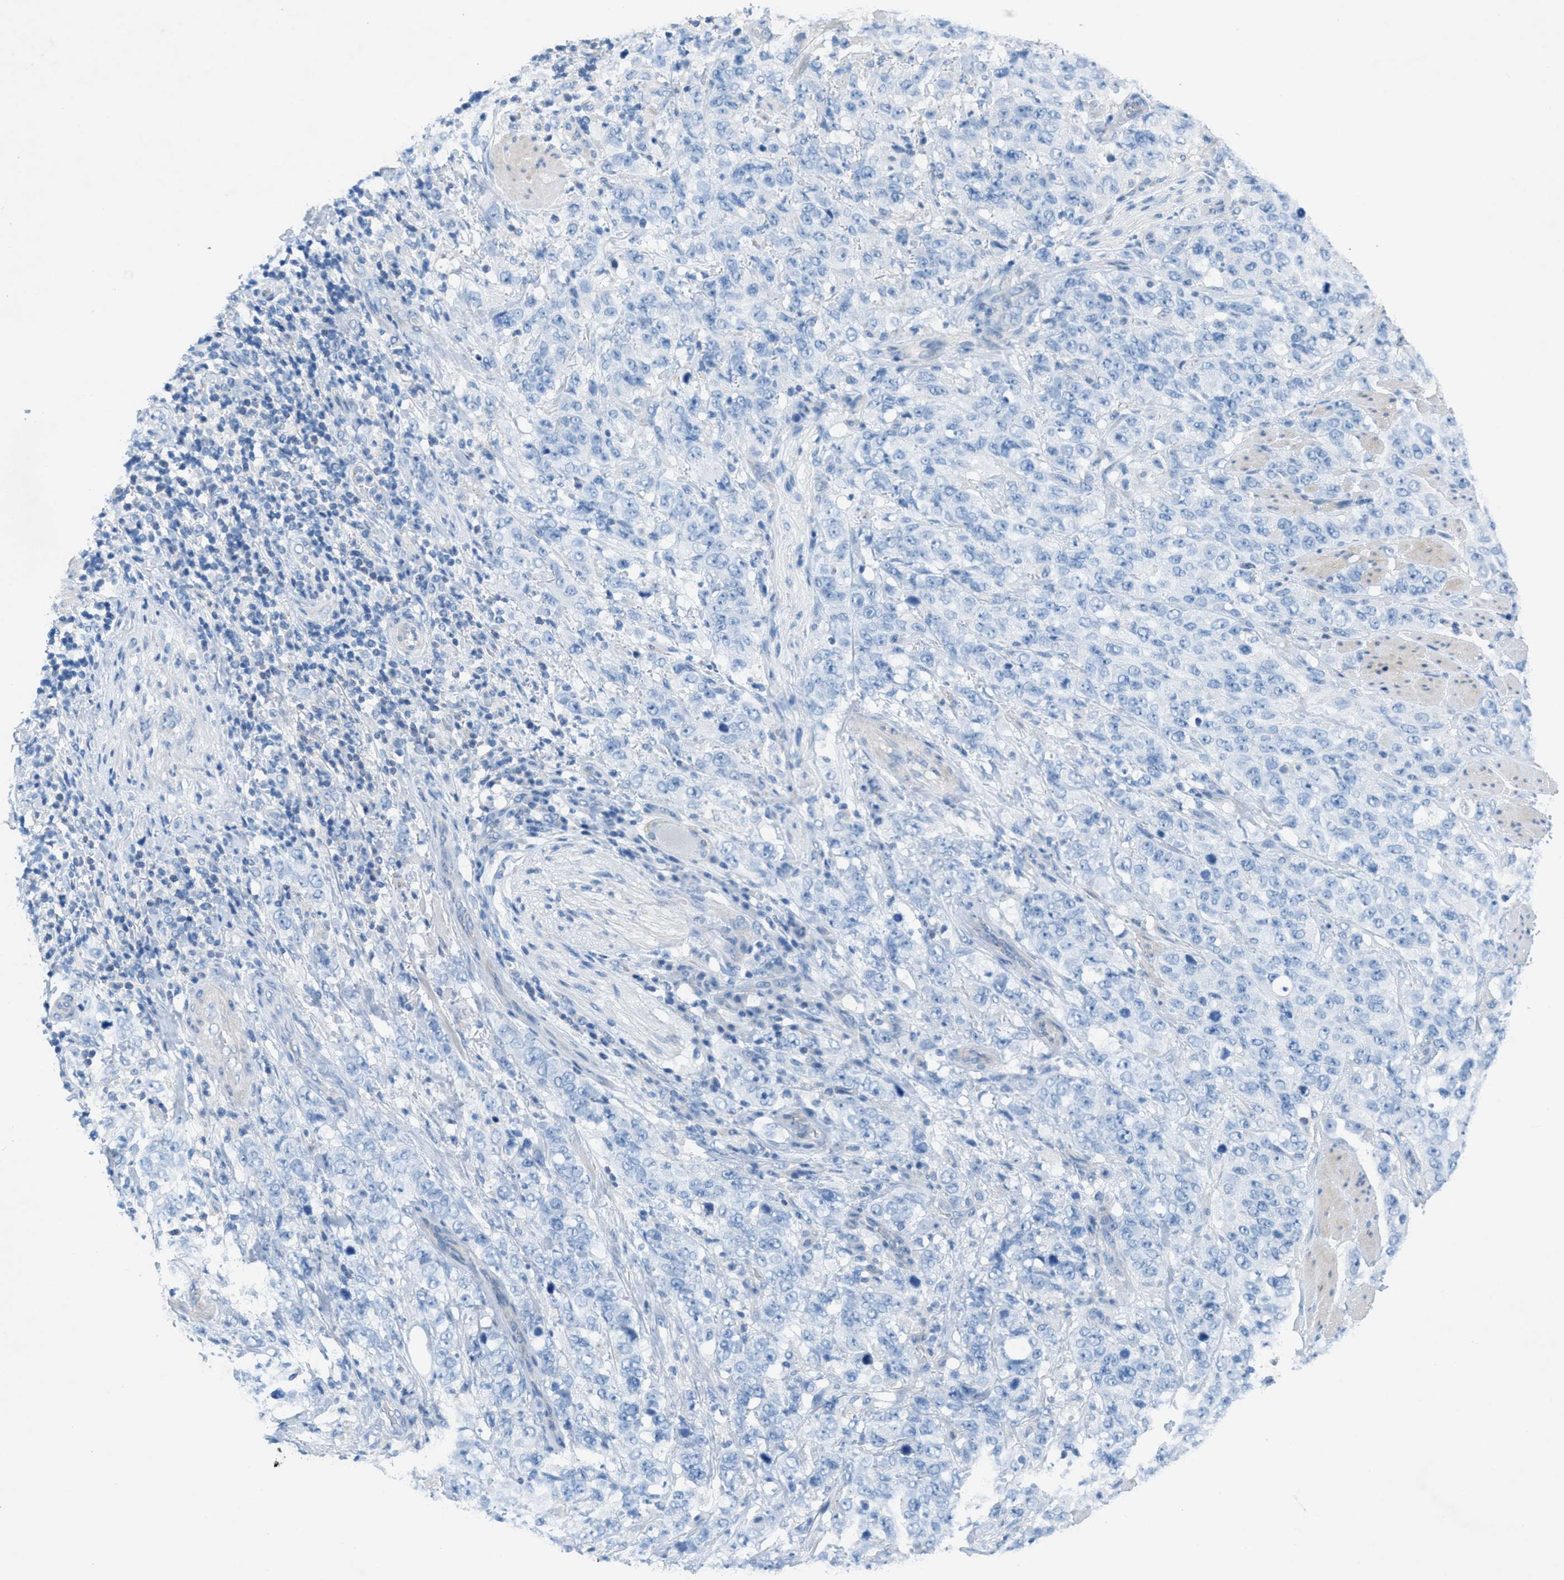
{"staining": {"intensity": "negative", "quantity": "none", "location": "none"}, "tissue": "stomach cancer", "cell_type": "Tumor cells", "image_type": "cancer", "snomed": [{"axis": "morphology", "description": "Adenocarcinoma, NOS"}, {"axis": "topography", "description": "Stomach"}], "caption": "DAB immunohistochemical staining of stomach cancer (adenocarcinoma) displays no significant expression in tumor cells.", "gene": "GALNT17", "patient": {"sex": "male", "age": 48}}